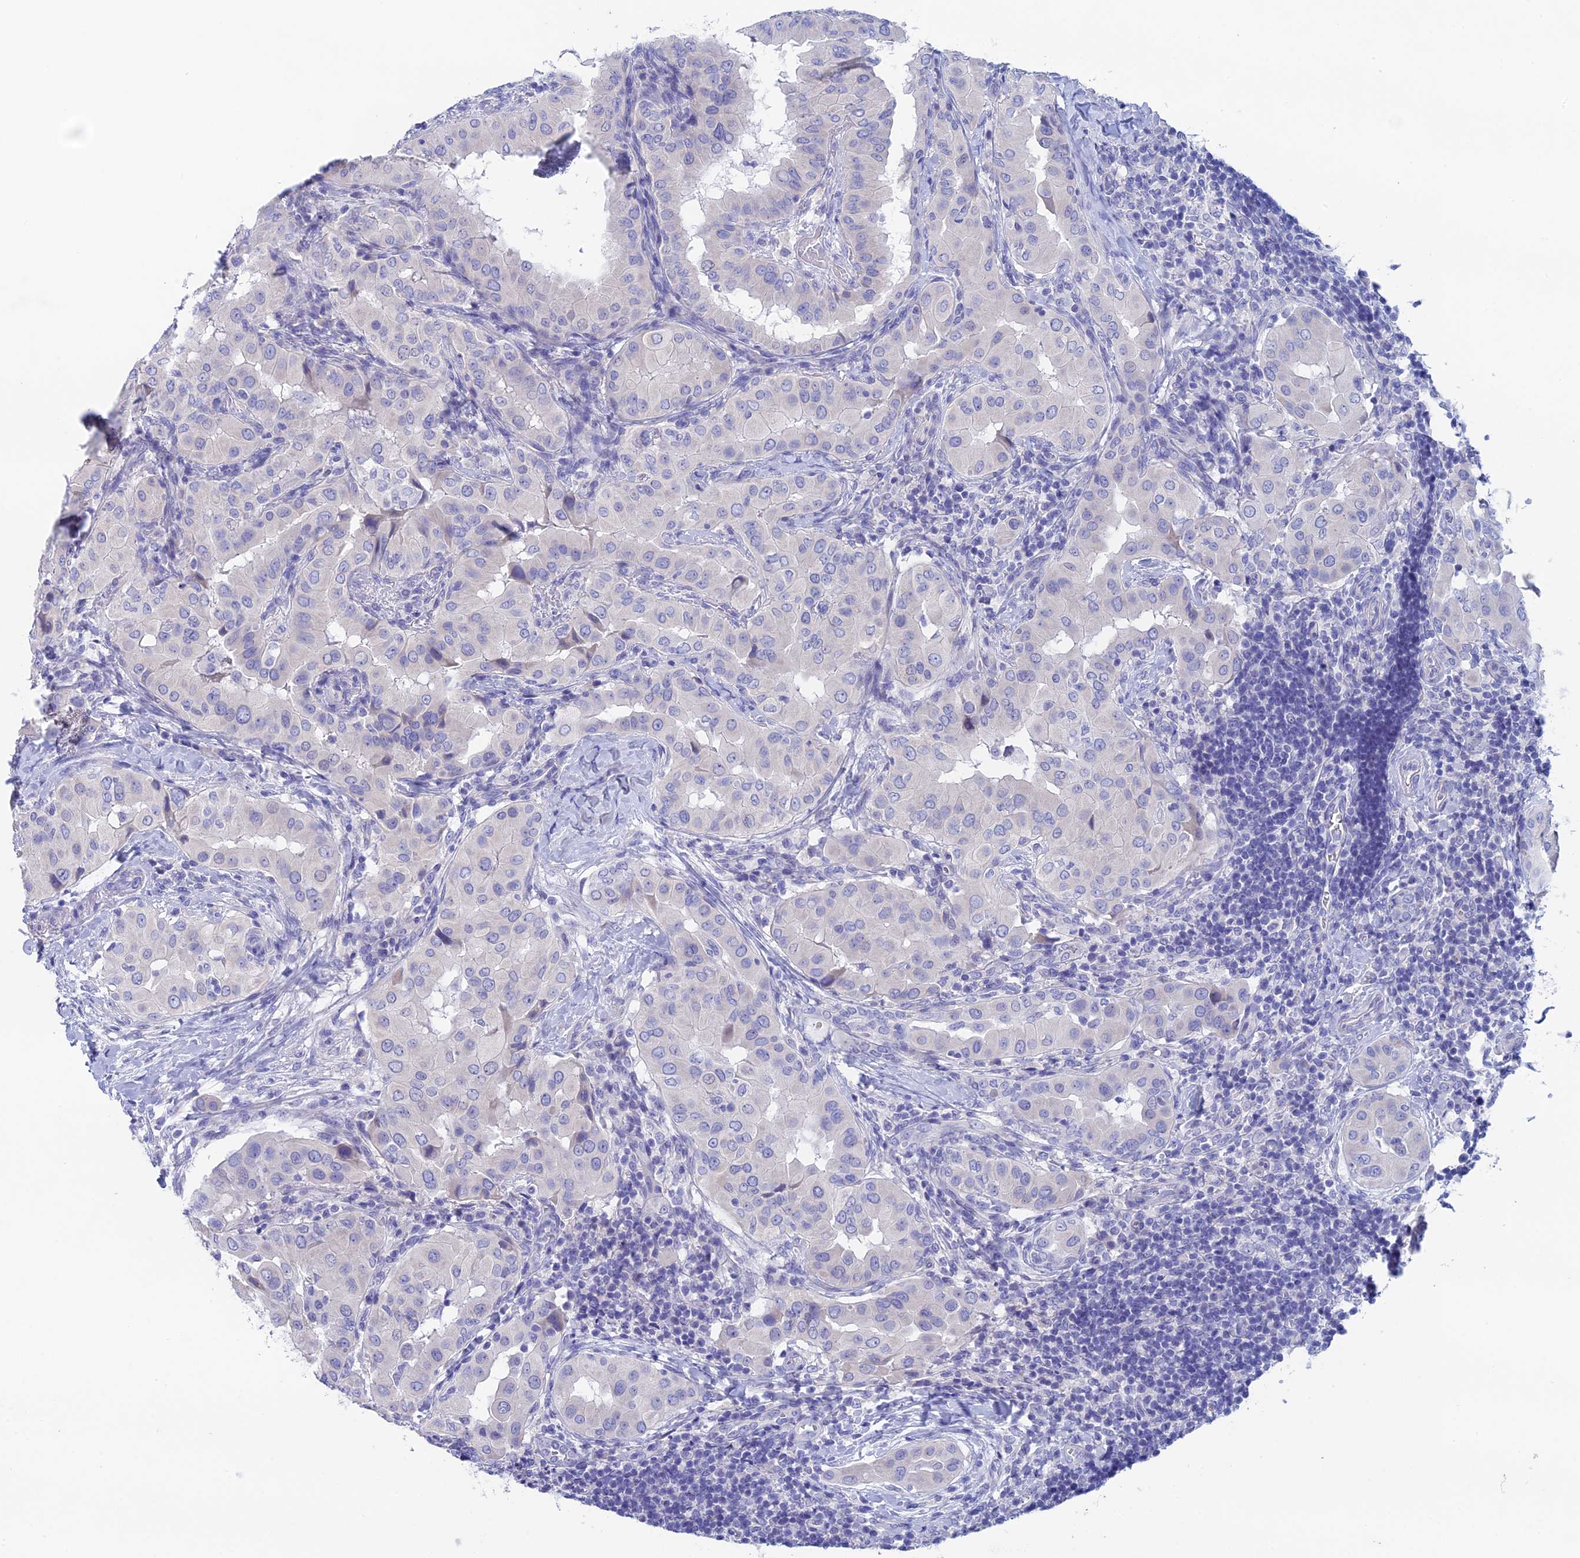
{"staining": {"intensity": "negative", "quantity": "none", "location": "none"}, "tissue": "thyroid cancer", "cell_type": "Tumor cells", "image_type": "cancer", "snomed": [{"axis": "morphology", "description": "Papillary adenocarcinoma, NOS"}, {"axis": "topography", "description": "Thyroid gland"}], "caption": "A high-resolution histopathology image shows IHC staining of thyroid cancer (papillary adenocarcinoma), which reveals no significant staining in tumor cells.", "gene": "BTBD19", "patient": {"sex": "male", "age": 33}}